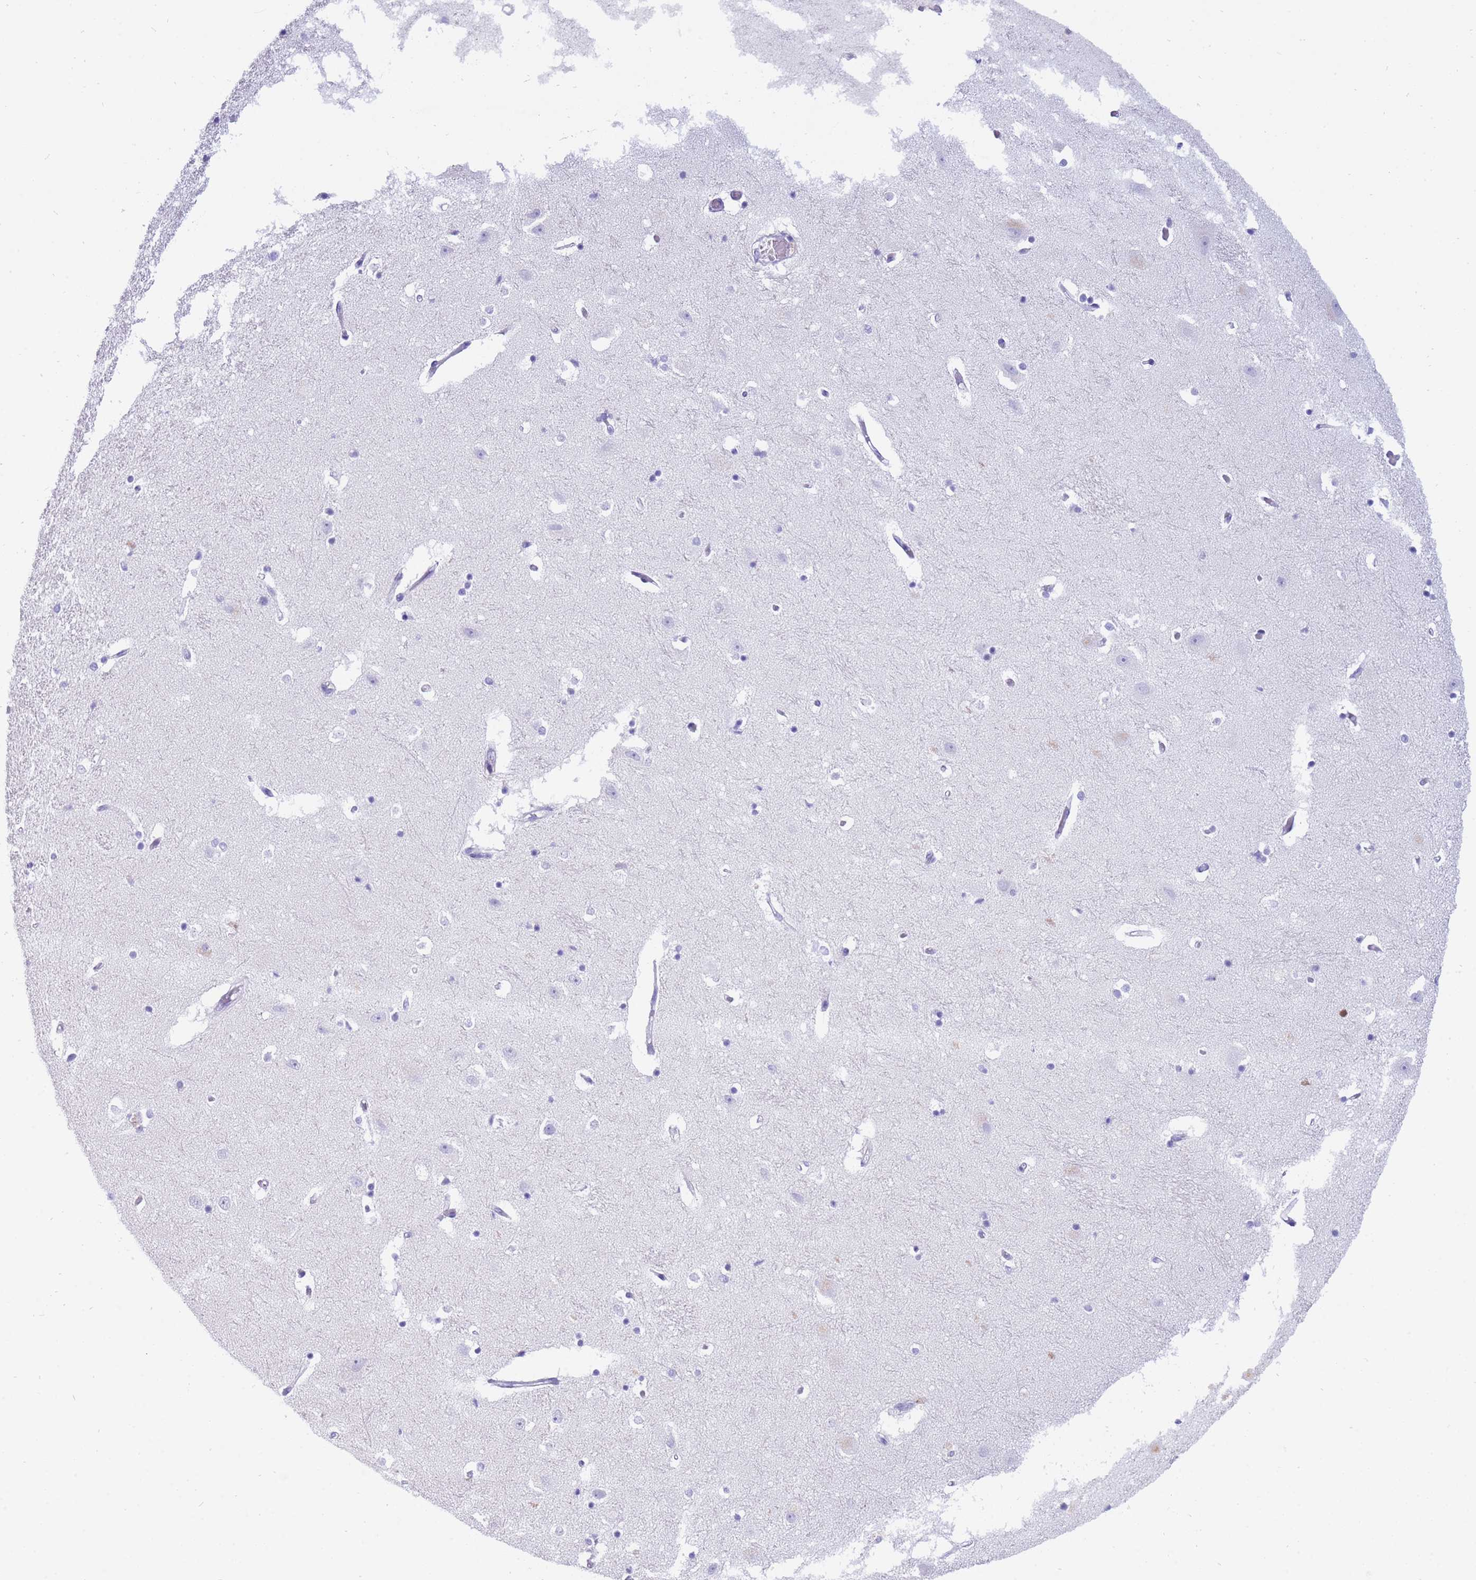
{"staining": {"intensity": "negative", "quantity": "none", "location": "none"}, "tissue": "hippocampus", "cell_type": "Glial cells", "image_type": "normal", "snomed": [{"axis": "morphology", "description": "Normal tissue, NOS"}, {"axis": "topography", "description": "Hippocampus"}], "caption": "The immunohistochemistry micrograph has no significant expression in glial cells of hippocampus.", "gene": "CPB1", "patient": {"sex": "female", "age": 52}}